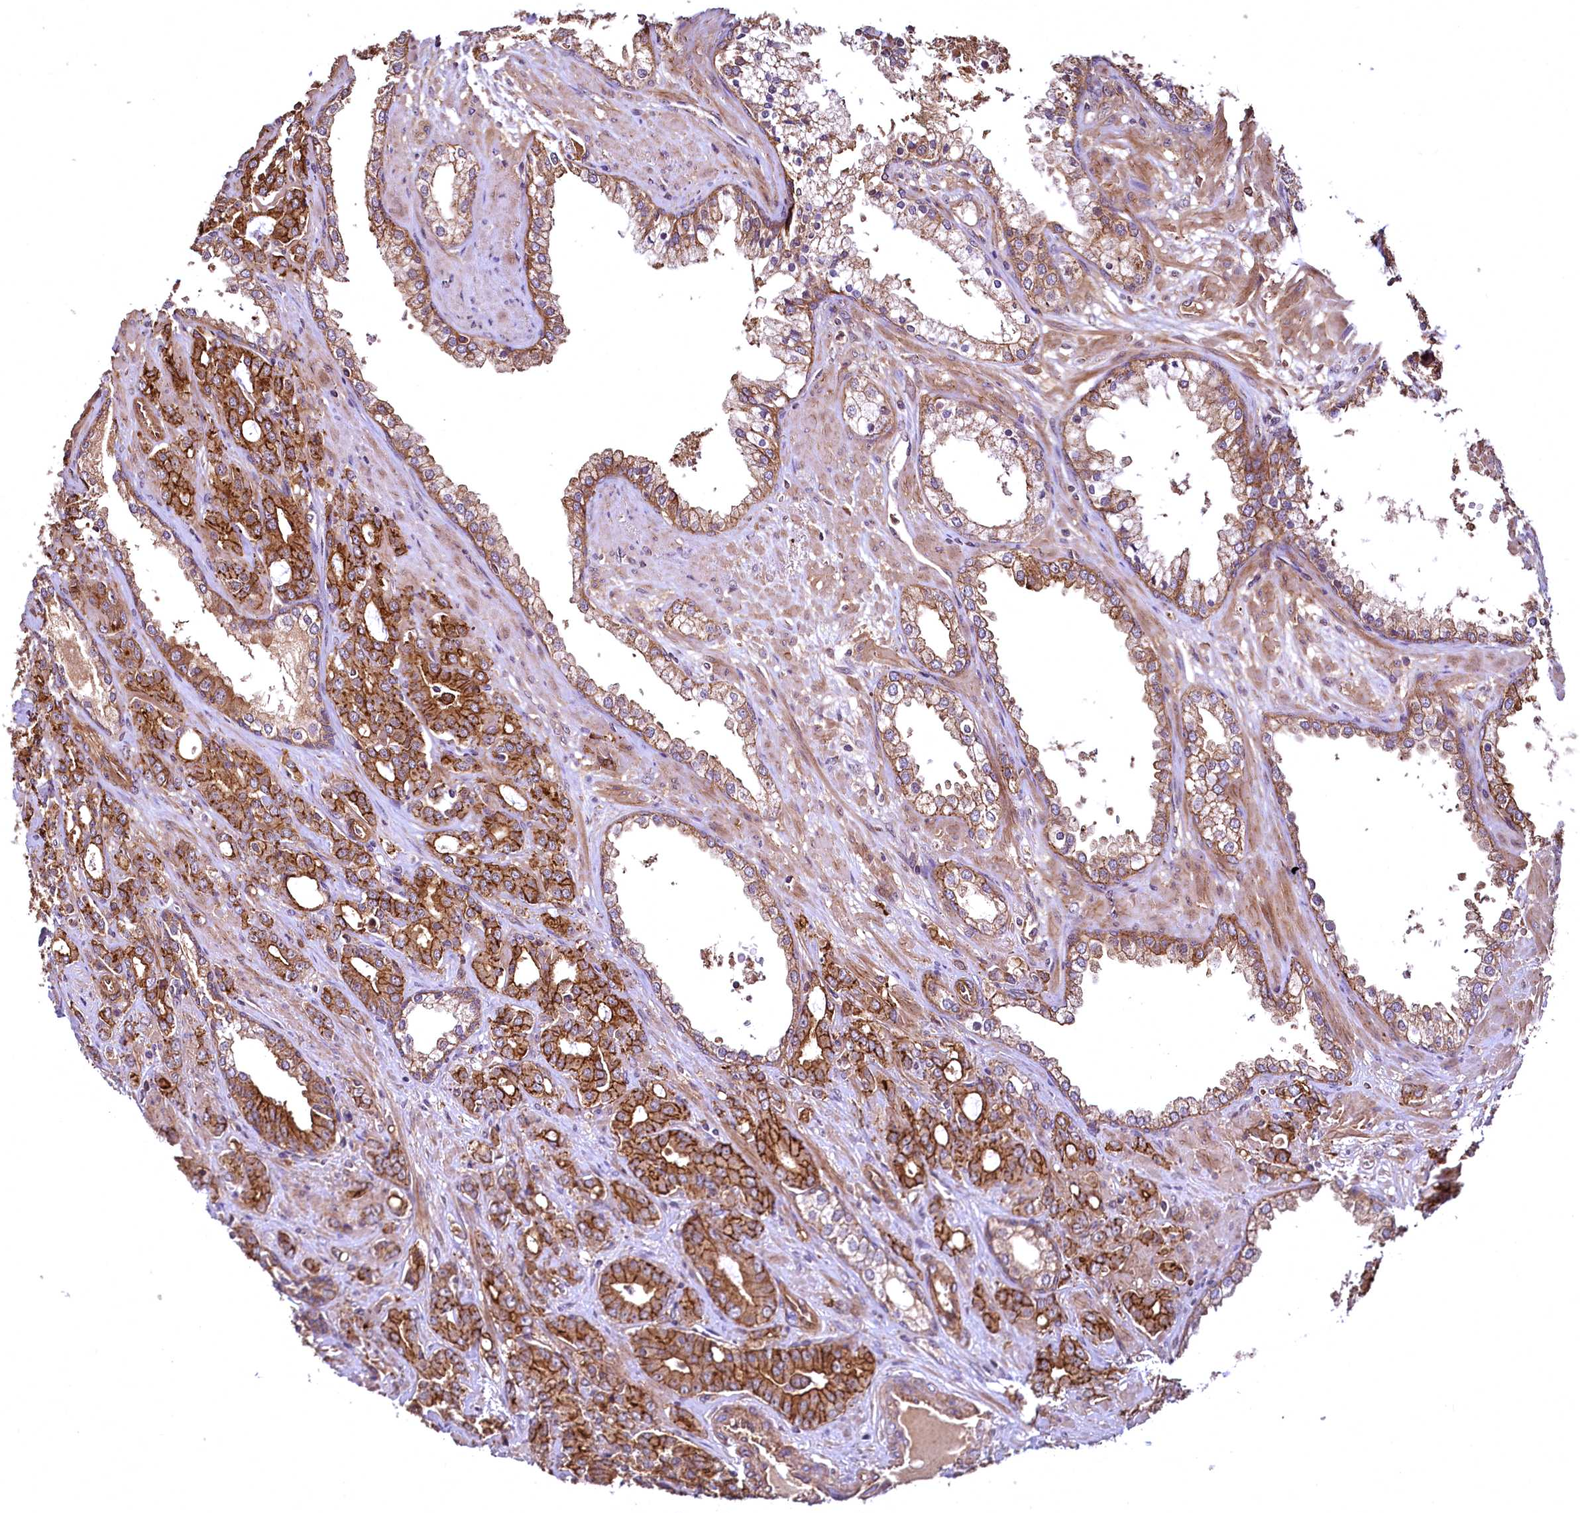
{"staining": {"intensity": "strong", "quantity": ">75%", "location": "cytoplasmic/membranous"}, "tissue": "prostate cancer", "cell_type": "Tumor cells", "image_type": "cancer", "snomed": [{"axis": "morphology", "description": "Adenocarcinoma, High grade"}, {"axis": "topography", "description": "Prostate"}], "caption": "A histopathology image of prostate cancer stained for a protein reveals strong cytoplasmic/membranous brown staining in tumor cells.", "gene": "TBCEL", "patient": {"sex": "male", "age": 72}}